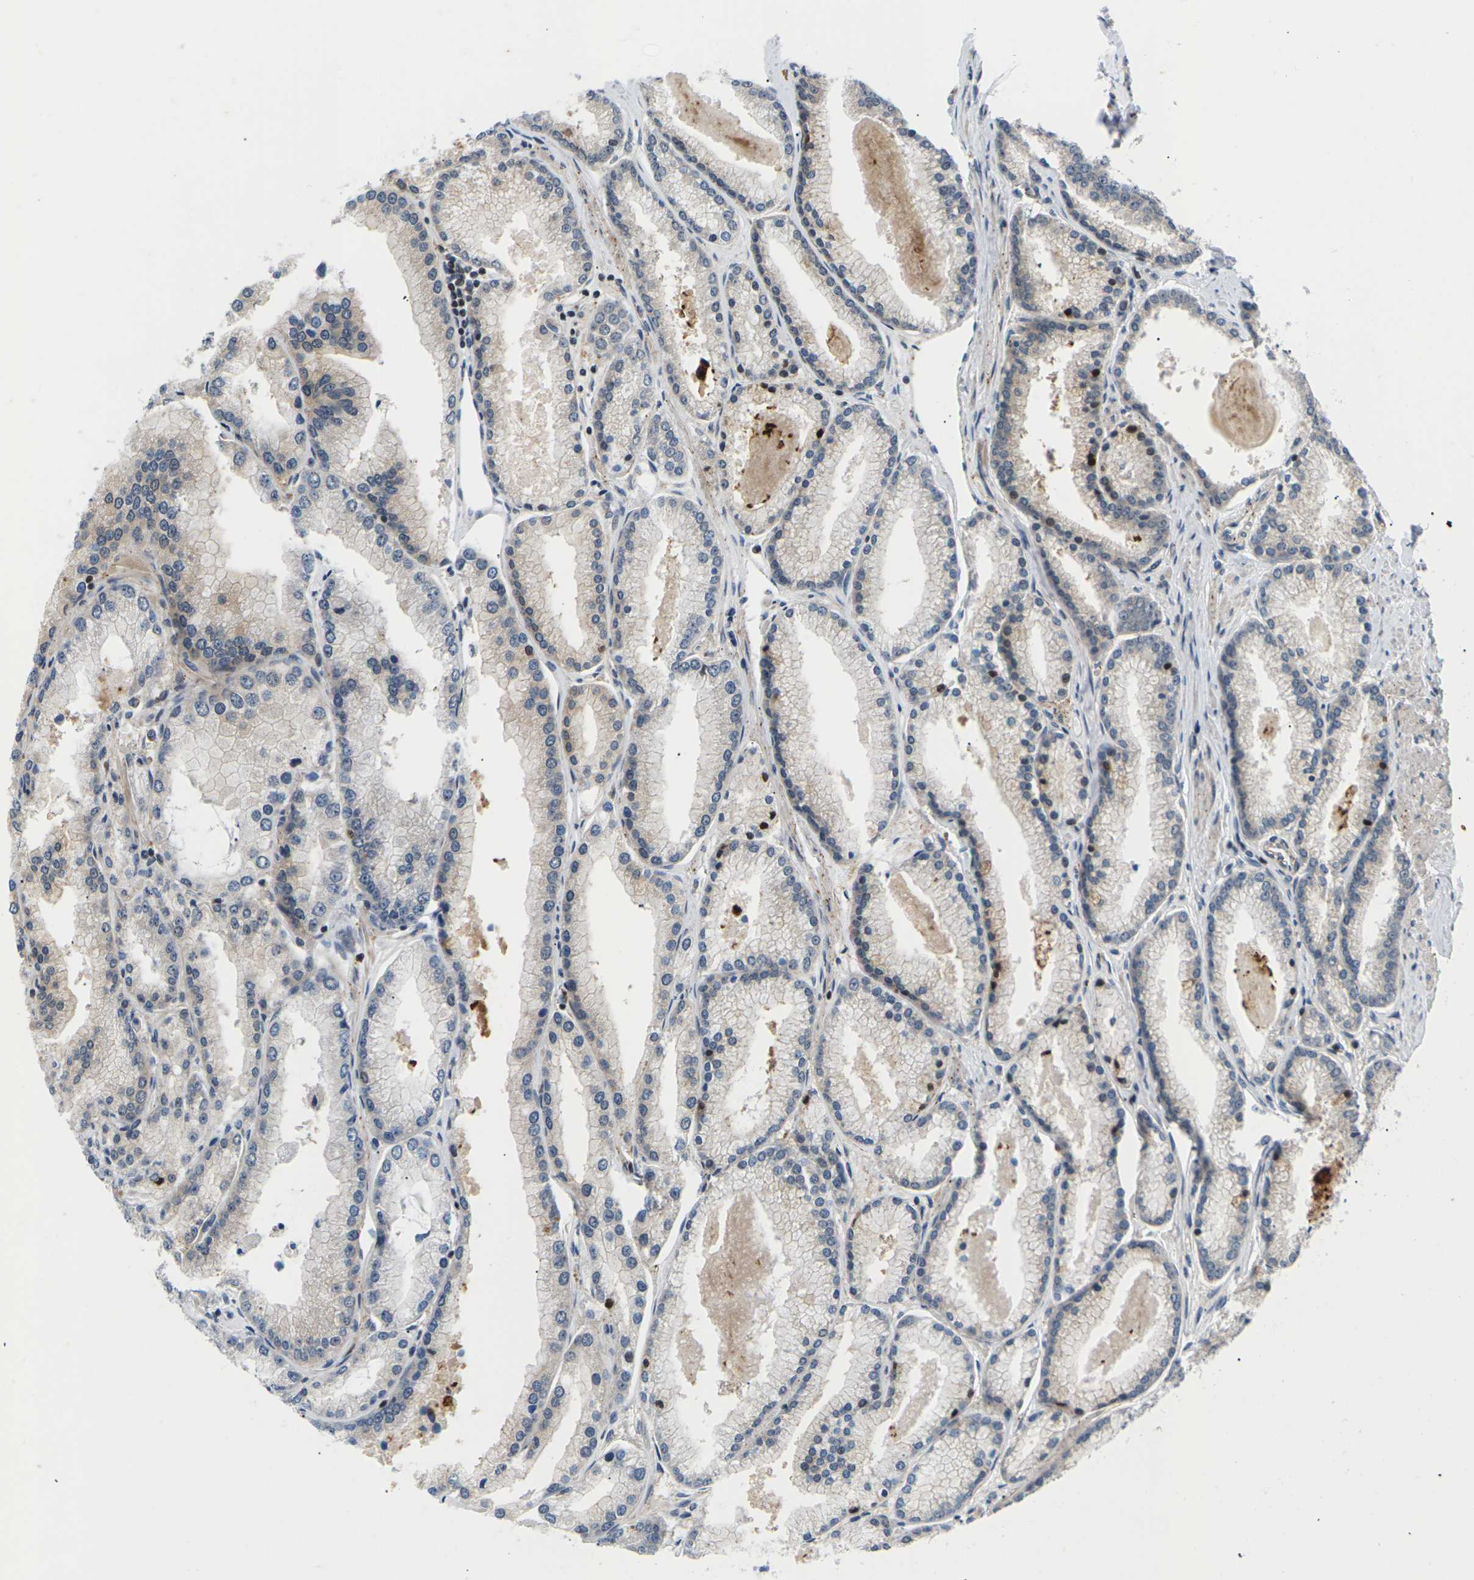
{"staining": {"intensity": "negative", "quantity": "none", "location": "none"}, "tissue": "prostate cancer", "cell_type": "Tumor cells", "image_type": "cancer", "snomed": [{"axis": "morphology", "description": "Adenocarcinoma, High grade"}, {"axis": "topography", "description": "Prostate"}], "caption": "High power microscopy histopathology image of an immunohistochemistry image of prostate adenocarcinoma (high-grade), revealing no significant positivity in tumor cells.", "gene": "RPS6KA3", "patient": {"sex": "male", "age": 61}}